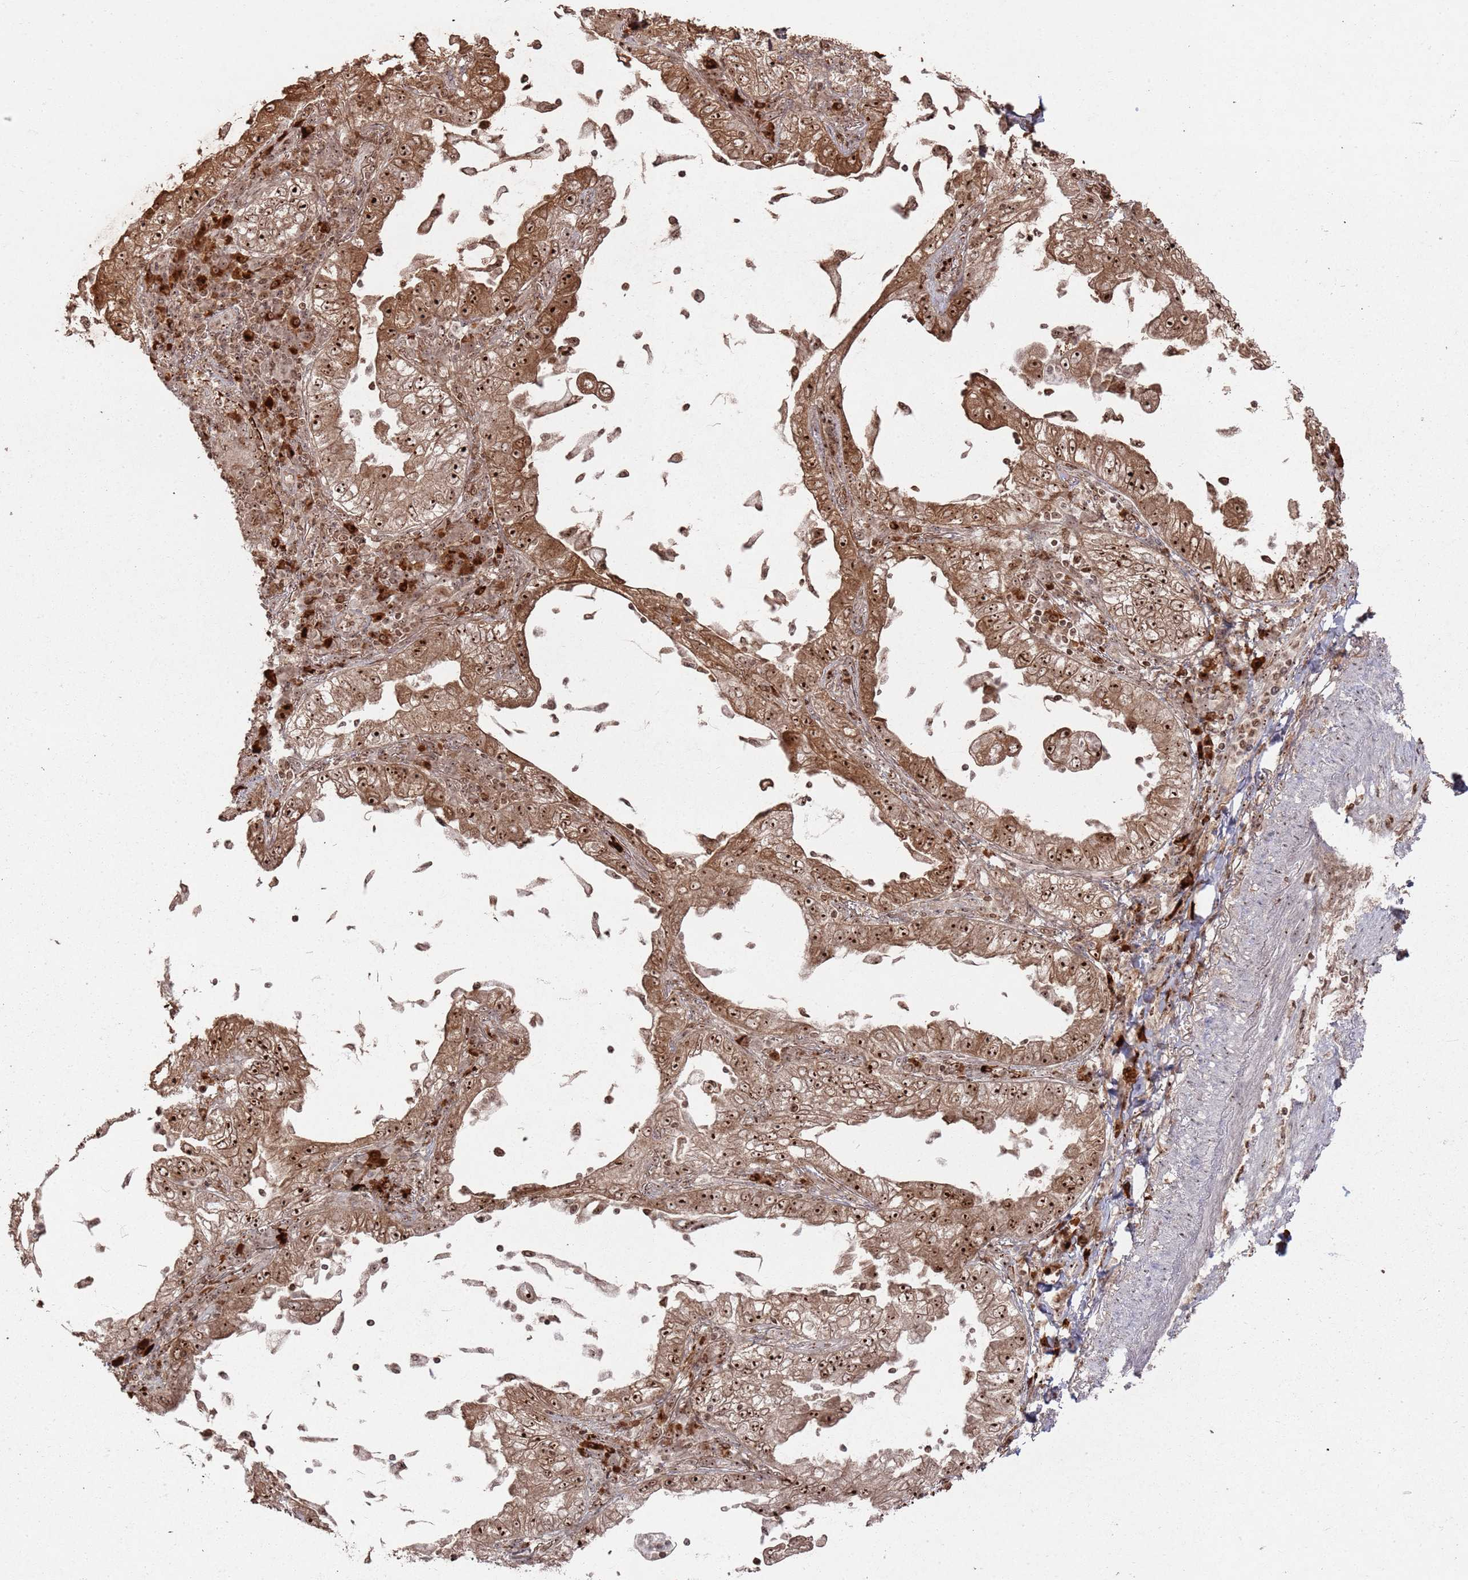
{"staining": {"intensity": "strong", "quantity": ">75%", "location": "cytoplasmic/membranous,nuclear"}, "tissue": "lung cancer", "cell_type": "Tumor cells", "image_type": "cancer", "snomed": [{"axis": "morphology", "description": "Adenocarcinoma, NOS"}, {"axis": "topography", "description": "Lung"}], "caption": "DAB immunohistochemical staining of human adenocarcinoma (lung) shows strong cytoplasmic/membranous and nuclear protein expression in approximately >75% of tumor cells. (brown staining indicates protein expression, while blue staining denotes nuclei).", "gene": "UTP11", "patient": {"sex": "female", "age": 73}}